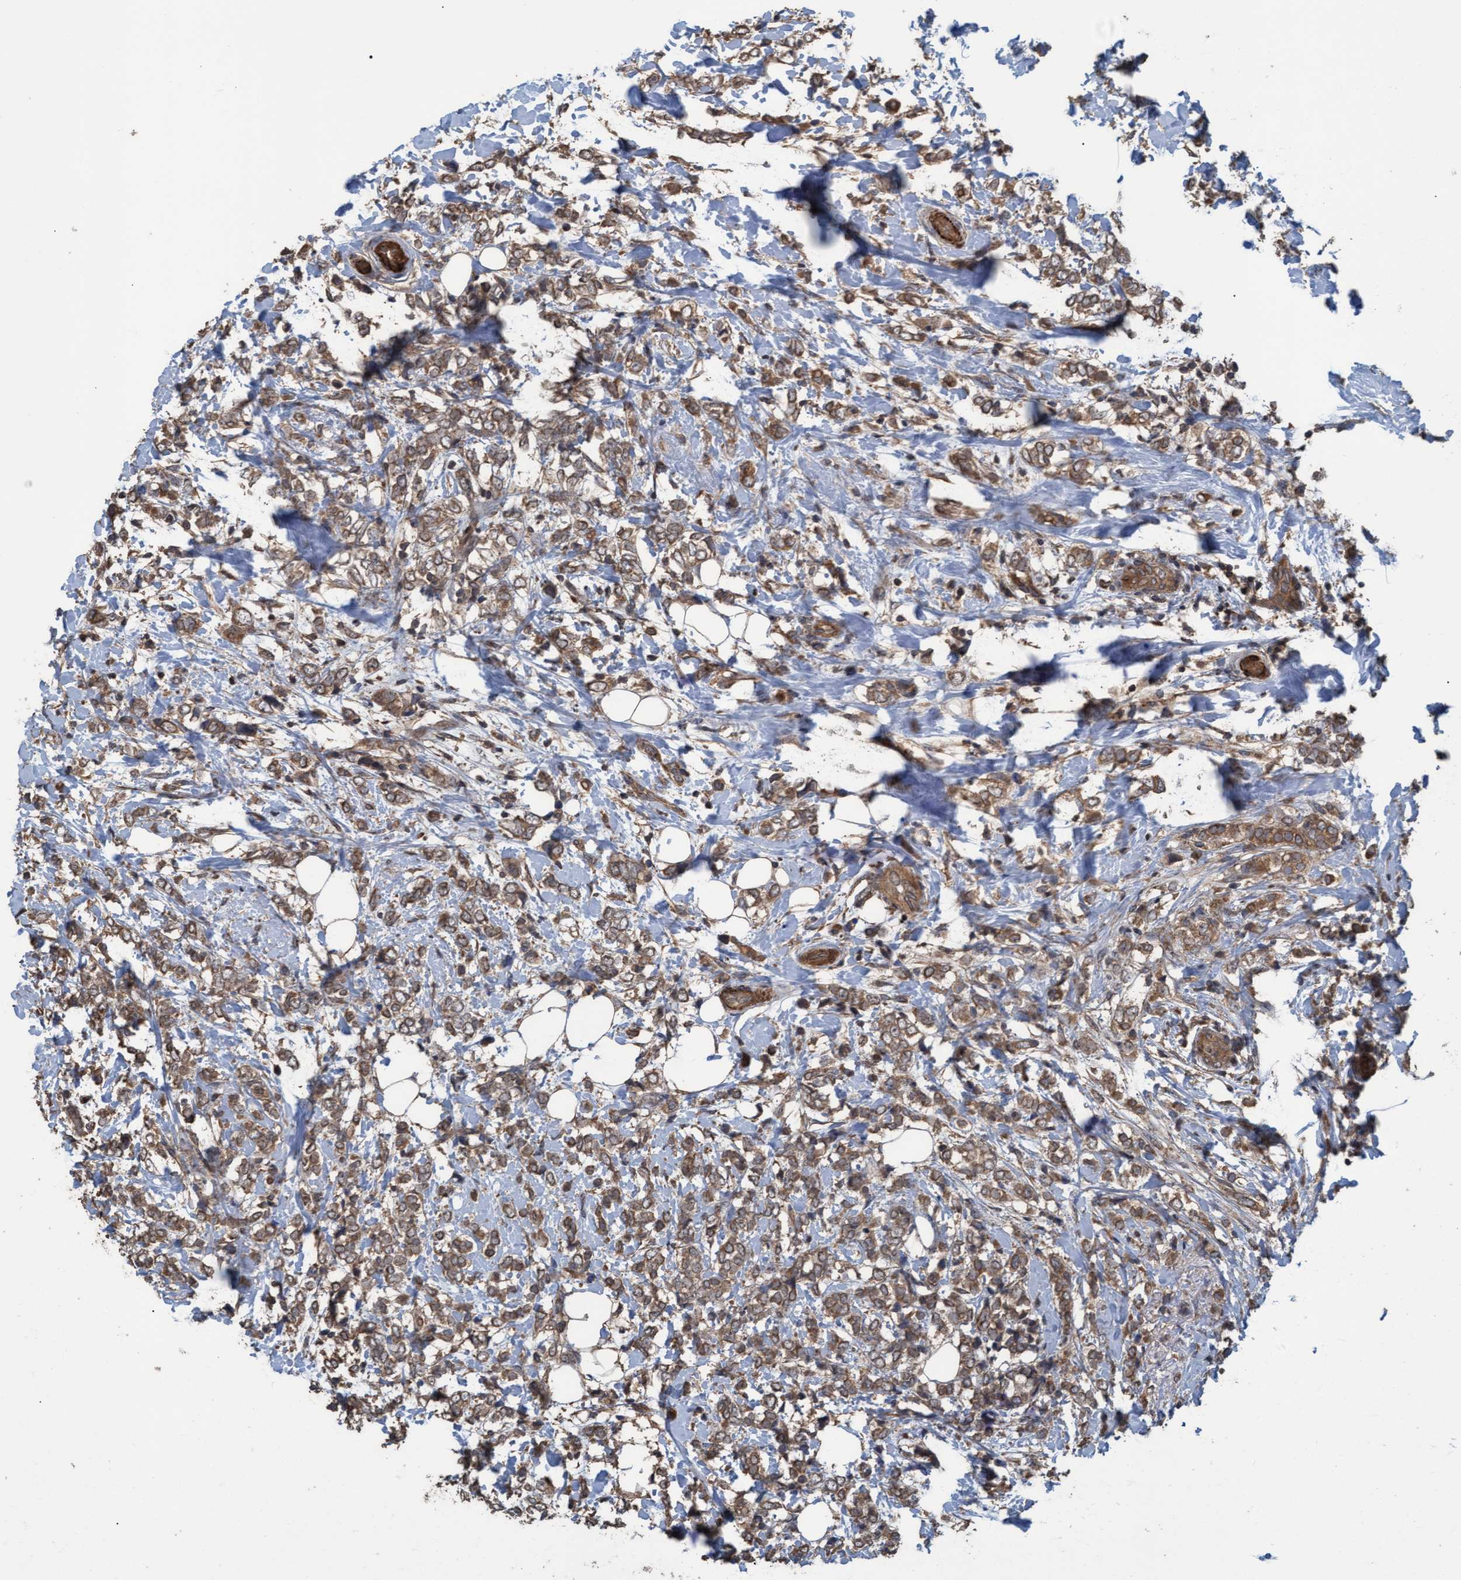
{"staining": {"intensity": "moderate", "quantity": ">75%", "location": "cytoplasmic/membranous"}, "tissue": "breast cancer", "cell_type": "Tumor cells", "image_type": "cancer", "snomed": [{"axis": "morphology", "description": "Normal tissue, NOS"}, {"axis": "morphology", "description": "Lobular carcinoma"}, {"axis": "topography", "description": "Breast"}], "caption": "Tumor cells demonstrate moderate cytoplasmic/membranous positivity in about >75% of cells in breast lobular carcinoma.", "gene": "GGT6", "patient": {"sex": "female", "age": 47}}